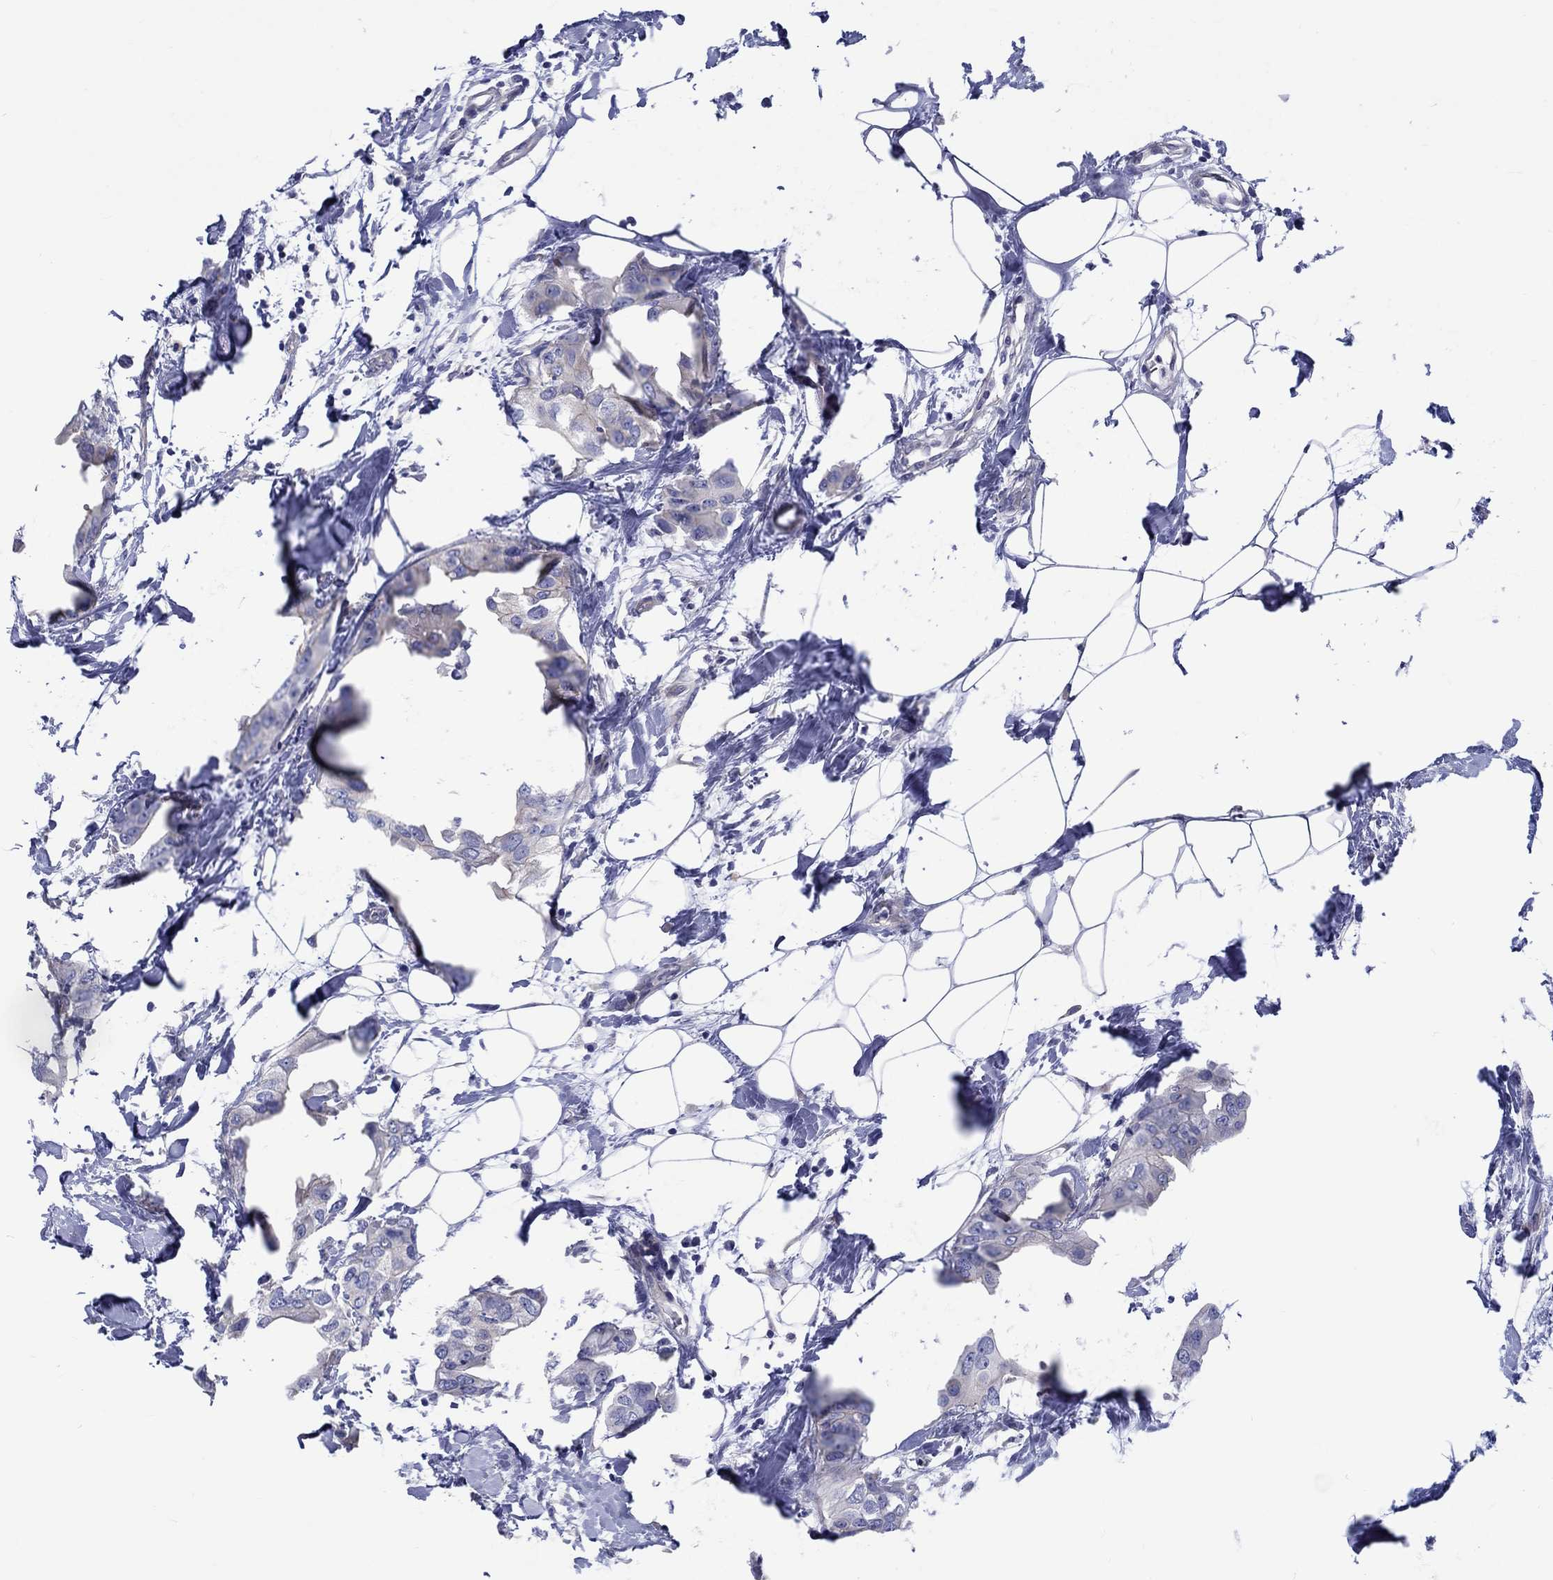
{"staining": {"intensity": "negative", "quantity": "none", "location": "none"}, "tissue": "breast cancer", "cell_type": "Tumor cells", "image_type": "cancer", "snomed": [{"axis": "morphology", "description": "Normal tissue, NOS"}, {"axis": "morphology", "description": "Duct carcinoma"}, {"axis": "topography", "description": "Breast"}], "caption": "This micrograph is of breast cancer (infiltrating ductal carcinoma) stained with IHC to label a protein in brown with the nuclei are counter-stained blue. There is no staining in tumor cells.", "gene": "SH2D7", "patient": {"sex": "female", "age": 40}}